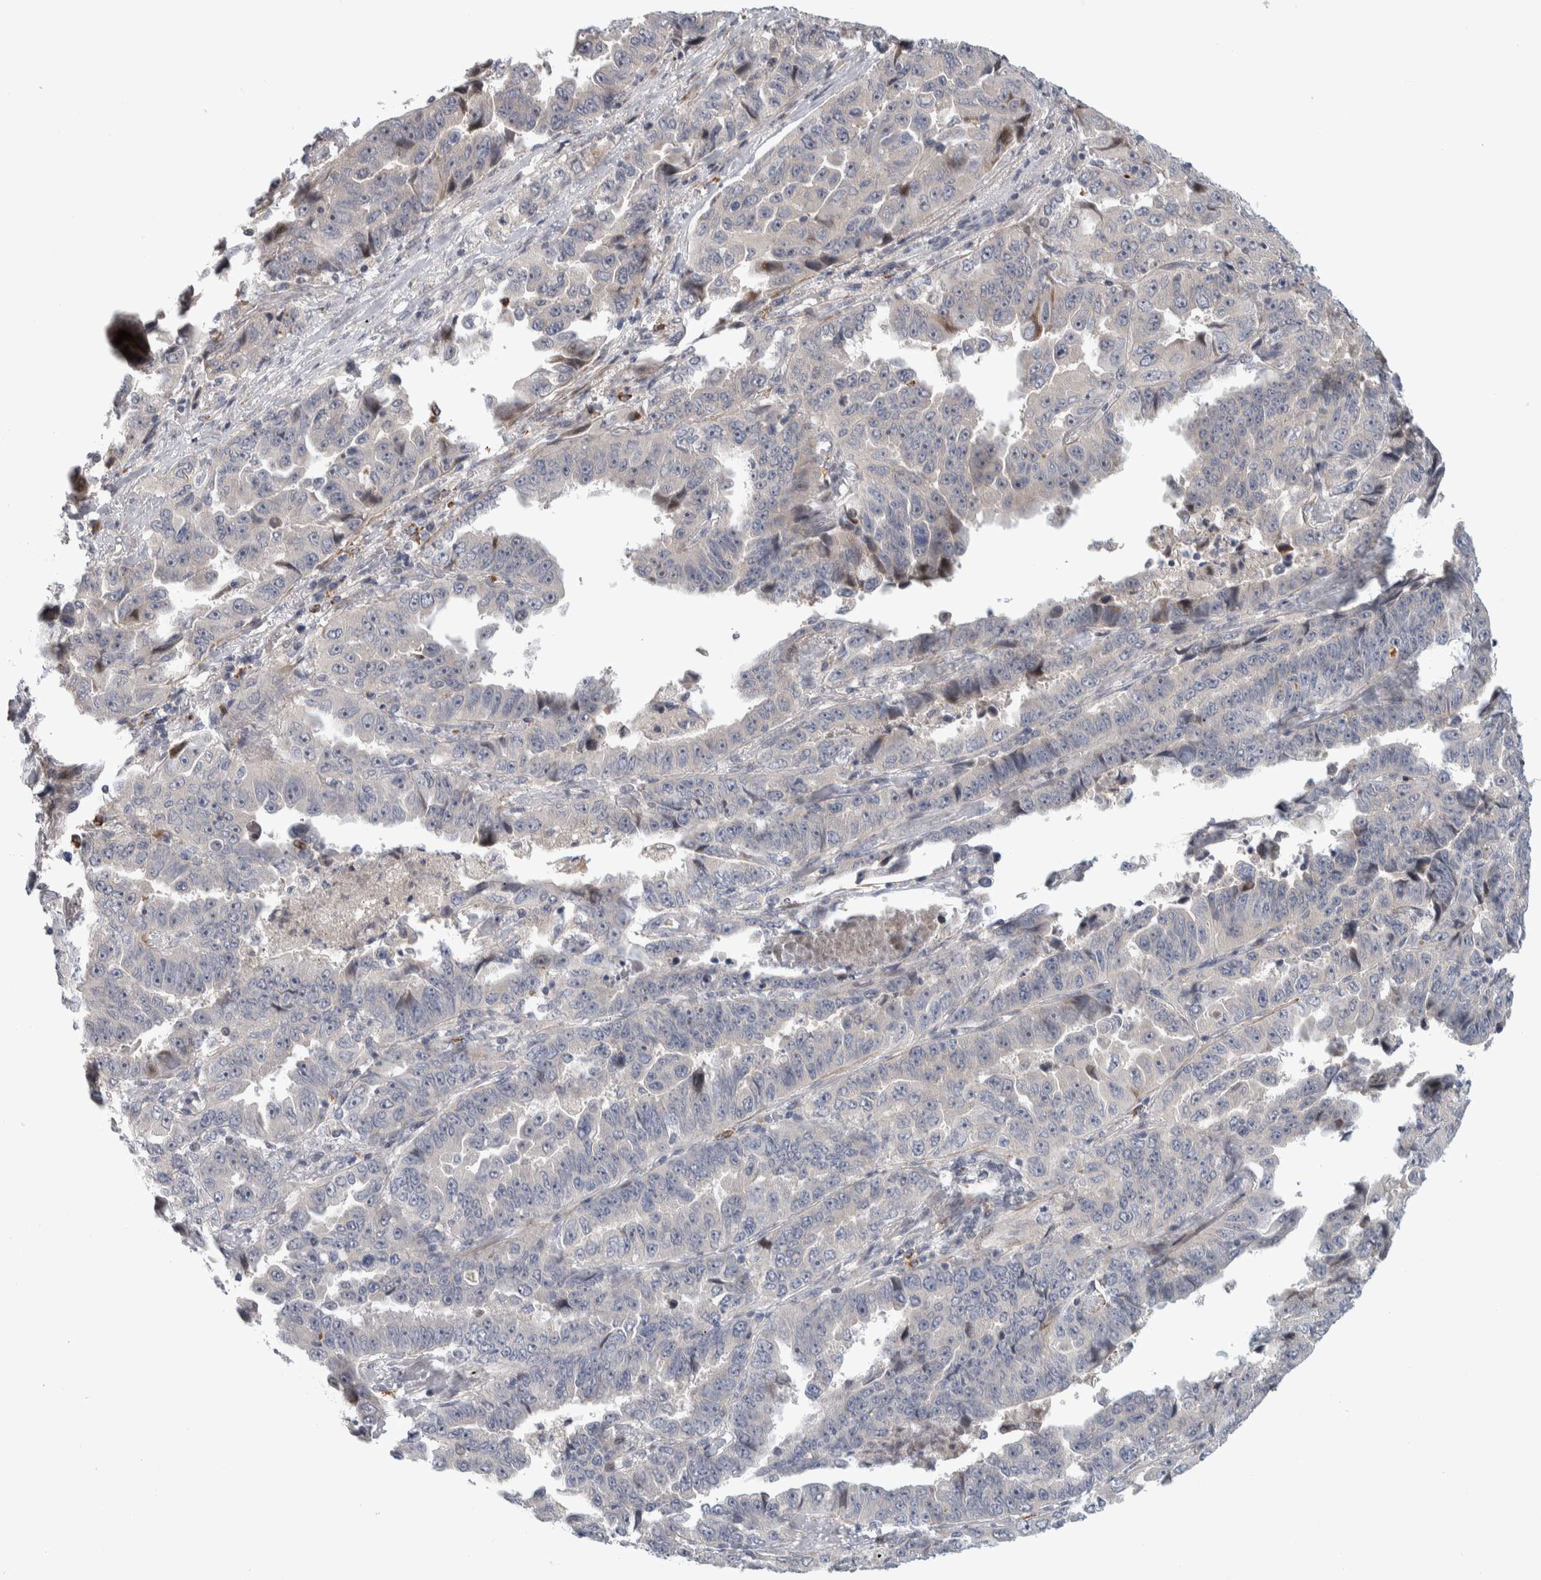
{"staining": {"intensity": "negative", "quantity": "none", "location": "none"}, "tissue": "lung cancer", "cell_type": "Tumor cells", "image_type": "cancer", "snomed": [{"axis": "morphology", "description": "Adenocarcinoma, NOS"}, {"axis": "topography", "description": "Lung"}], "caption": "Protein analysis of lung cancer (adenocarcinoma) reveals no significant expression in tumor cells.", "gene": "PSMG3", "patient": {"sex": "female", "age": 51}}